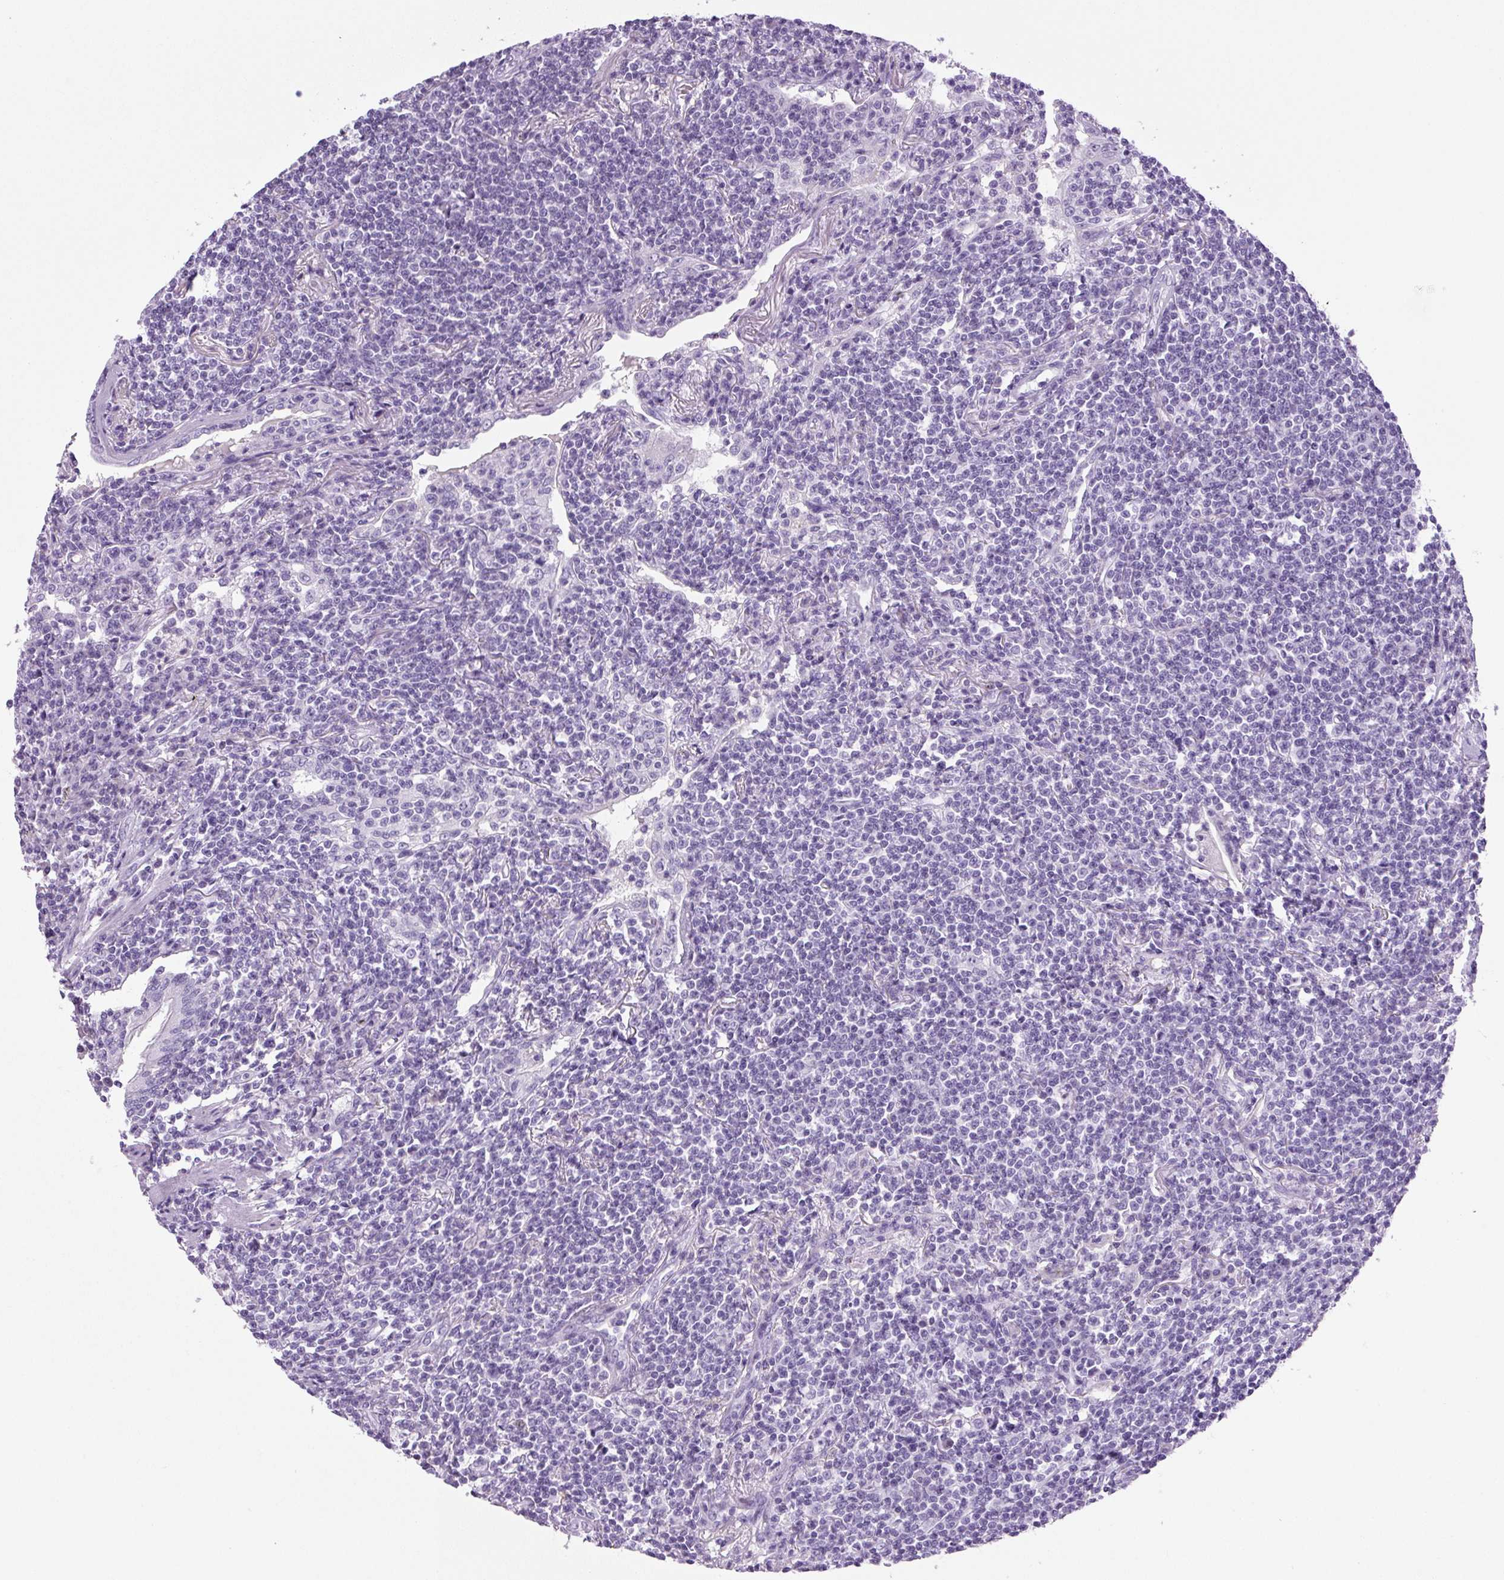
{"staining": {"intensity": "negative", "quantity": "none", "location": "none"}, "tissue": "lymphoma", "cell_type": "Tumor cells", "image_type": "cancer", "snomed": [{"axis": "morphology", "description": "Malignant lymphoma, non-Hodgkin's type, Low grade"}, {"axis": "topography", "description": "Lung"}], "caption": "High power microscopy photomicrograph of an immunohistochemistry (IHC) image of lymphoma, revealing no significant staining in tumor cells.", "gene": "PRRT1", "patient": {"sex": "female", "age": 71}}